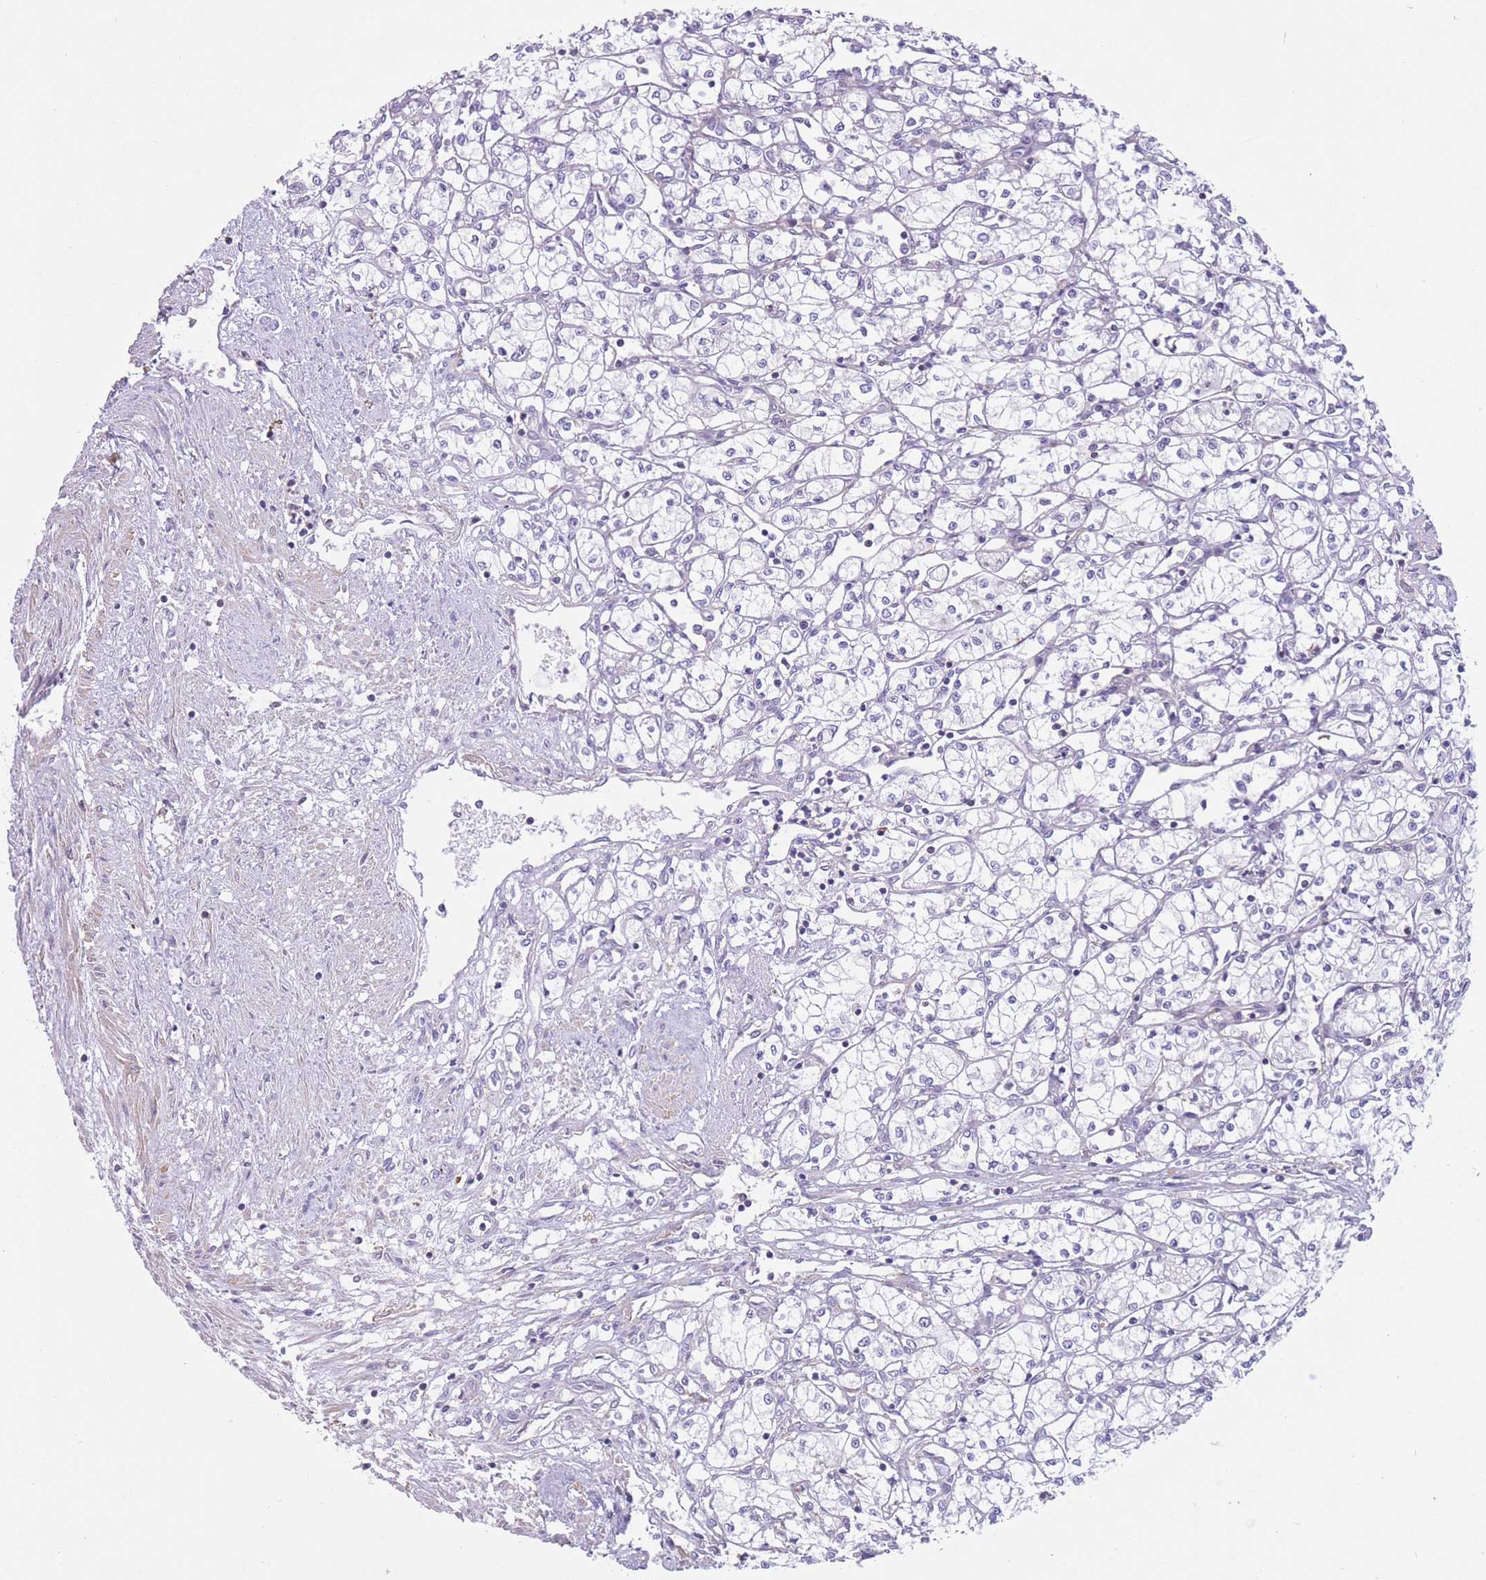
{"staining": {"intensity": "negative", "quantity": "none", "location": "none"}, "tissue": "renal cancer", "cell_type": "Tumor cells", "image_type": "cancer", "snomed": [{"axis": "morphology", "description": "Adenocarcinoma, NOS"}, {"axis": "topography", "description": "Kidney"}], "caption": "Immunohistochemistry (IHC) histopathology image of renal cancer (adenocarcinoma) stained for a protein (brown), which exhibits no expression in tumor cells. (DAB (3,3'-diaminobenzidine) immunohistochemistry visualized using brightfield microscopy, high magnification).", "gene": "PDHA1", "patient": {"sex": "male", "age": 59}}